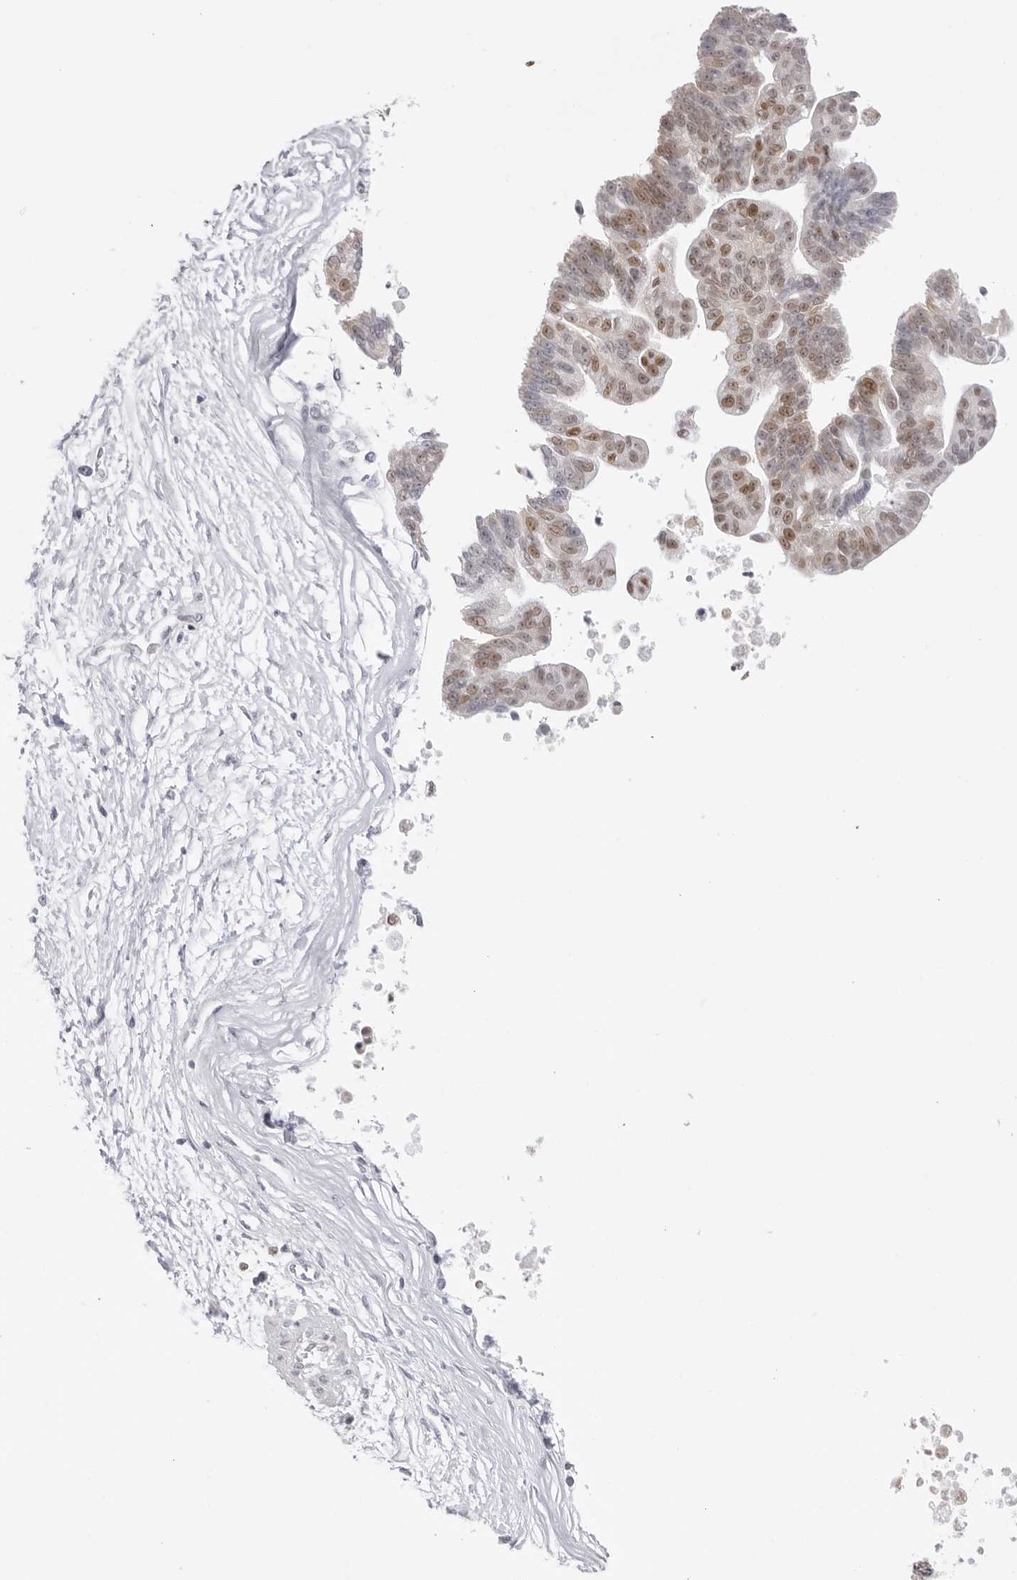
{"staining": {"intensity": "moderate", "quantity": "25%-75%", "location": "nuclear"}, "tissue": "pancreatic cancer", "cell_type": "Tumor cells", "image_type": "cancer", "snomed": [{"axis": "morphology", "description": "Adenocarcinoma, NOS"}, {"axis": "topography", "description": "Pancreas"}], "caption": "This image demonstrates immunohistochemistry staining of pancreatic adenocarcinoma, with medium moderate nuclear positivity in approximately 25%-75% of tumor cells.", "gene": "FDPS", "patient": {"sex": "male", "age": 72}}